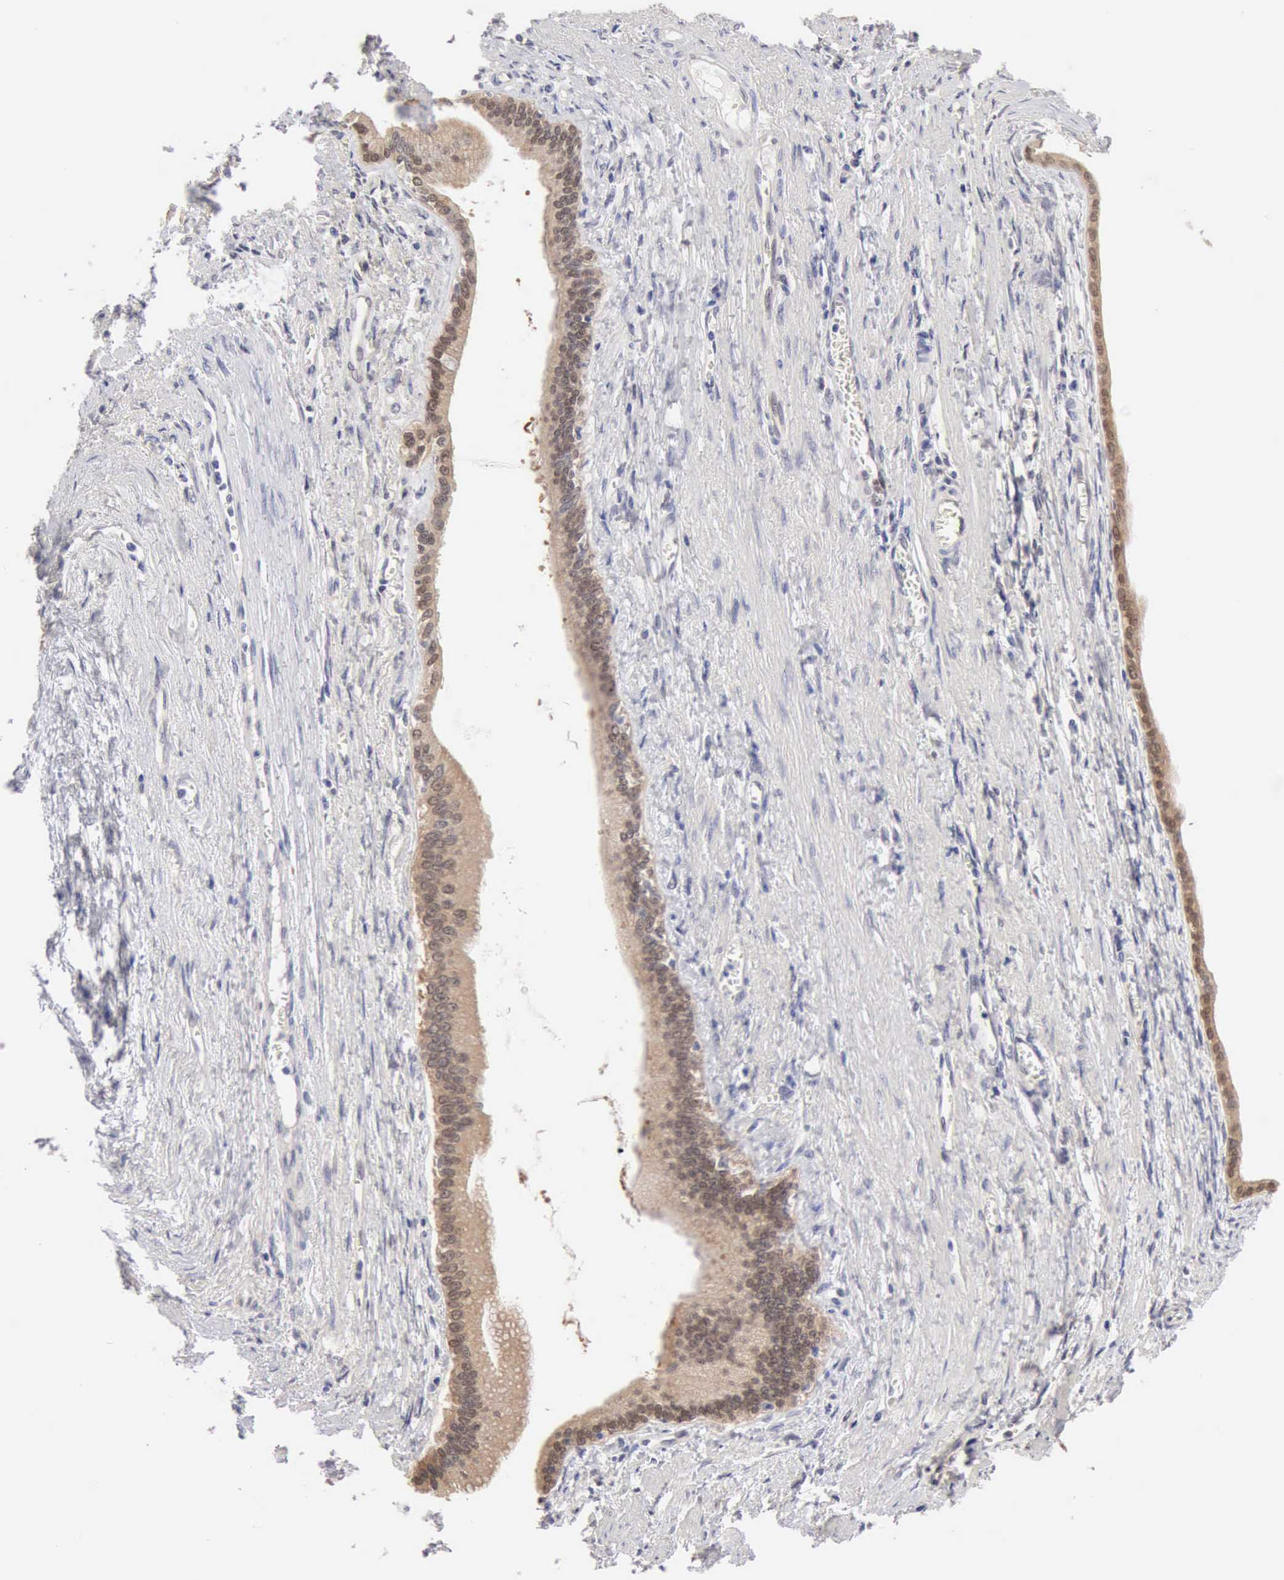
{"staining": {"intensity": "weak", "quantity": ">75%", "location": "cytoplasmic/membranous"}, "tissue": "liver cancer", "cell_type": "Tumor cells", "image_type": "cancer", "snomed": [{"axis": "morphology", "description": "Cholangiocarcinoma"}, {"axis": "topography", "description": "Liver"}], "caption": "Protein analysis of liver cholangiocarcinoma tissue shows weak cytoplasmic/membranous positivity in about >75% of tumor cells.", "gene": "PTGR2", "patient": {"sex": "female", "age": 79}}